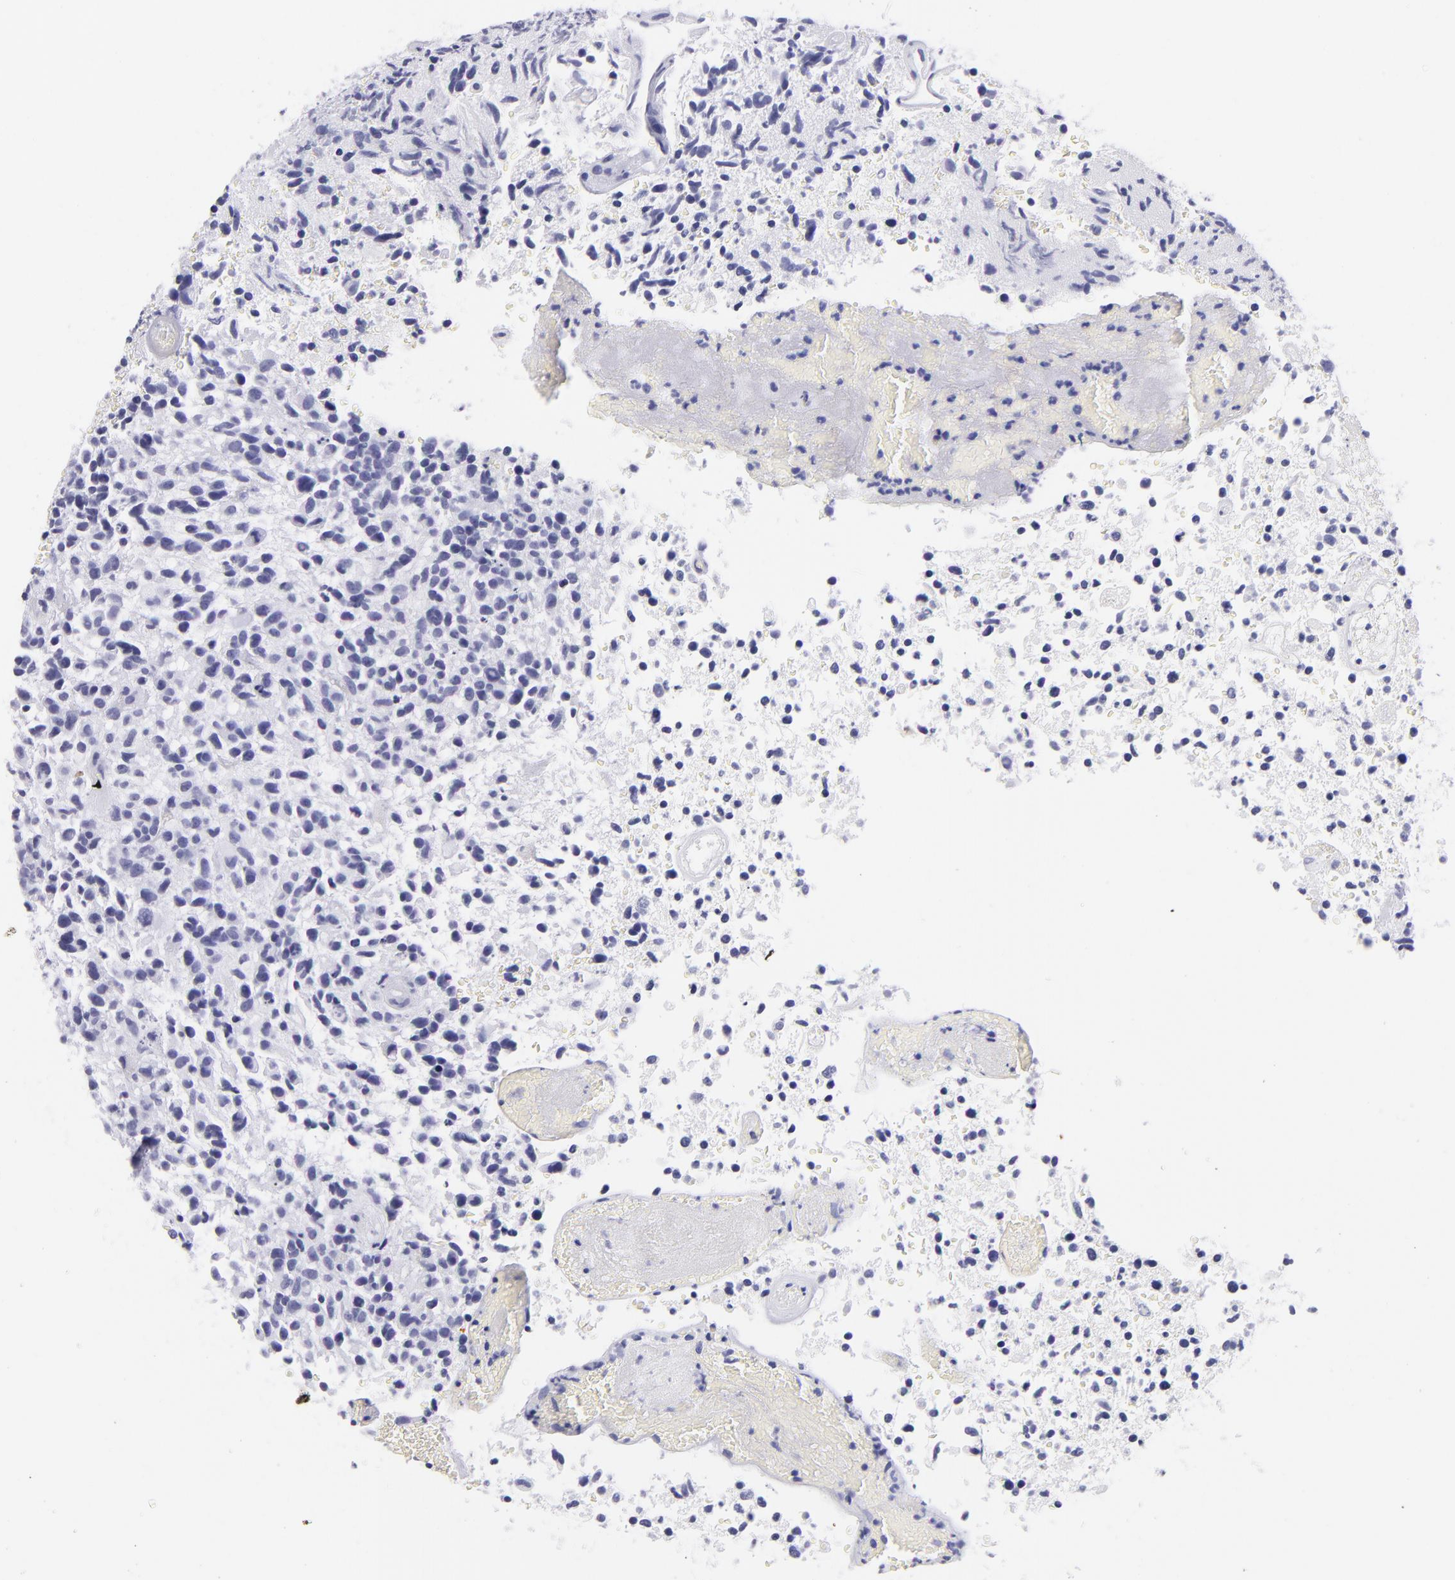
{"staining": {"intensity": "negative", "quantity": "none", "location": "none"}, "tissue": "glioma", "cell_type": "Tumor cells", "image_type": "cancer", "snomed": [{"axis": "morphology", "description": "Glioma, malignant, High grade"}, {"axis": "topography", "description": "Brain"}], "caption": "Malignant glioma (high-grade) was stained to show a protein in brown. There is no significant staining in tumor cells. The staining is performed using DAB brown chromogen with nuclei counter-stained in using hematoxylin.", "gene": "PIP", "patient": {"sex": "male", "age": 72}}